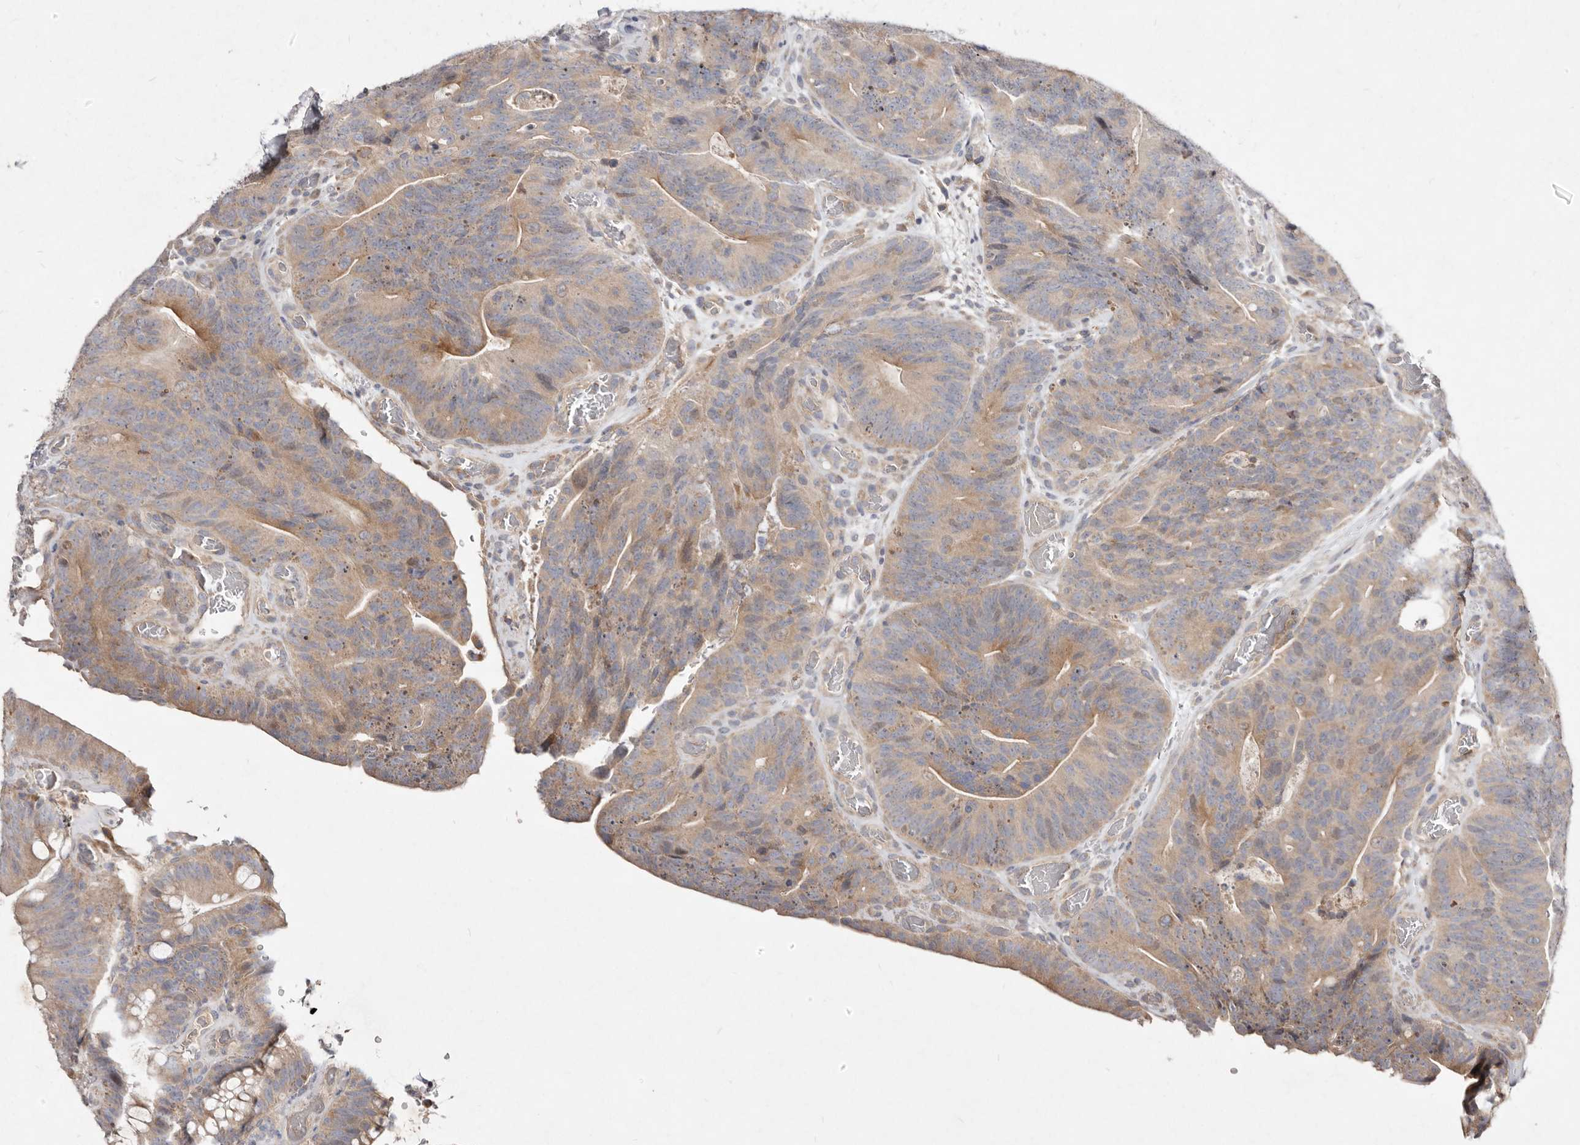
{"staining": {"intensity": "moderate", "quantity": ">75%", "location": "cytoplasmic/membranous"}, "tissue": "colorectal cancer", "cell_type": "Tumor cells", "image_type": "cancer", "snomed": [{"axis": "morphology", "description": "Normal tissue, NOS"}, {"axis": "topography", "description": "Colon"}], "caption": "Protein expression analysis of human colorectal cancer reveals moderate cytoplasmic/membranous staining in about >75% of tumor cells. (DAB IHC, brown staining for protein, blue staining for nuclei).", "gene": "SLC25A20", "patient": {"sex": "female", "age": 82}}